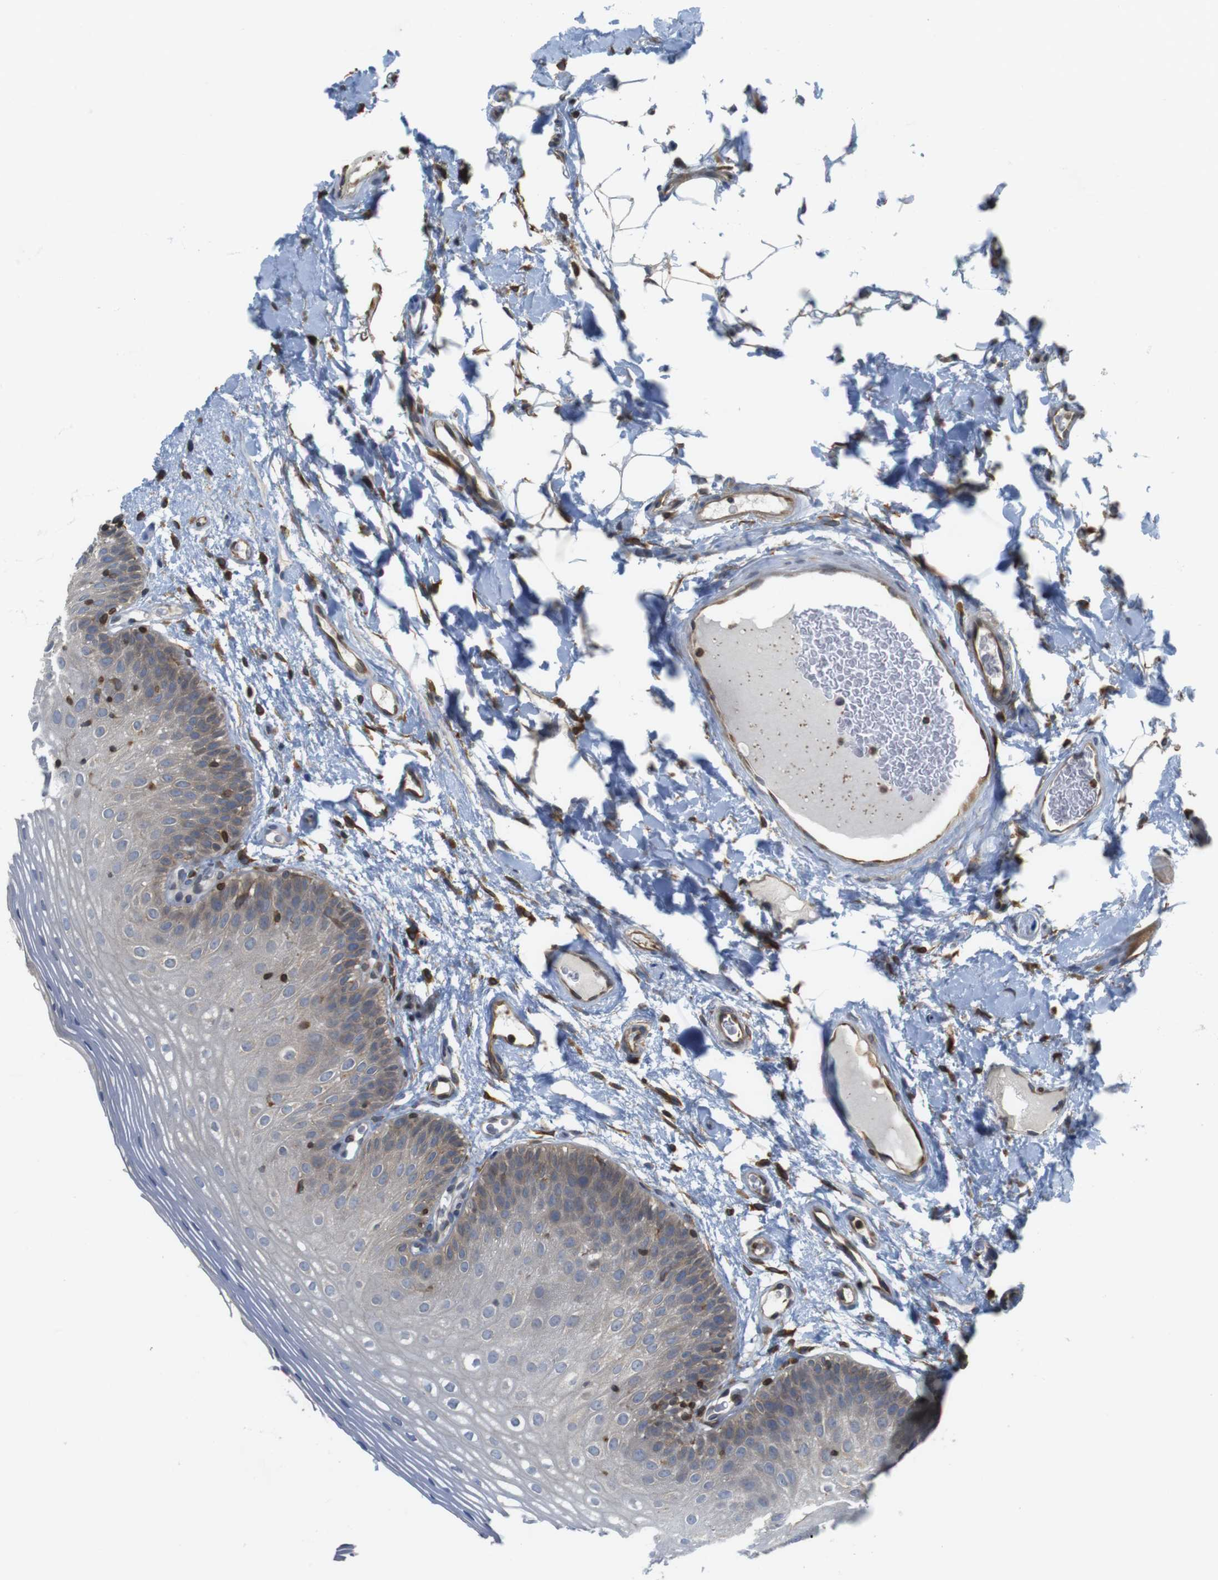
{"staining": {"intensity": "weak", "quantity": "25%-75%", "location": "cytoplasmic/membranous"}, "tissue": "oral mucosa", "cell_type": "Squamous epithelial cells", "image_type": "normal", "snomed": [{"axis": "morphology", "description": "Normal tissue, NOS"}, {"axis": "morphology", "description": "Squamous cell carcinoma, NOS"}, {"axis": "topography", "description": "Skeletal muscle"}, {"axis": "topography", "description": "Oral tissue"}], "caption": "Protein expression analysis of unremarkable oral mucosa exhibits weak cytoplasmic/membranous positivity in about 25%-75% of squamous epithelial cells. The staining was performed using DAB (3,3'-diaminobenzidine) to visualize the protein expression in brown, while the nuclei were stained in blue with hematoxylin (Magnification: 20x).", "gene": "ARL6IP5", "patient": {"sex": "male", "age": 71}}